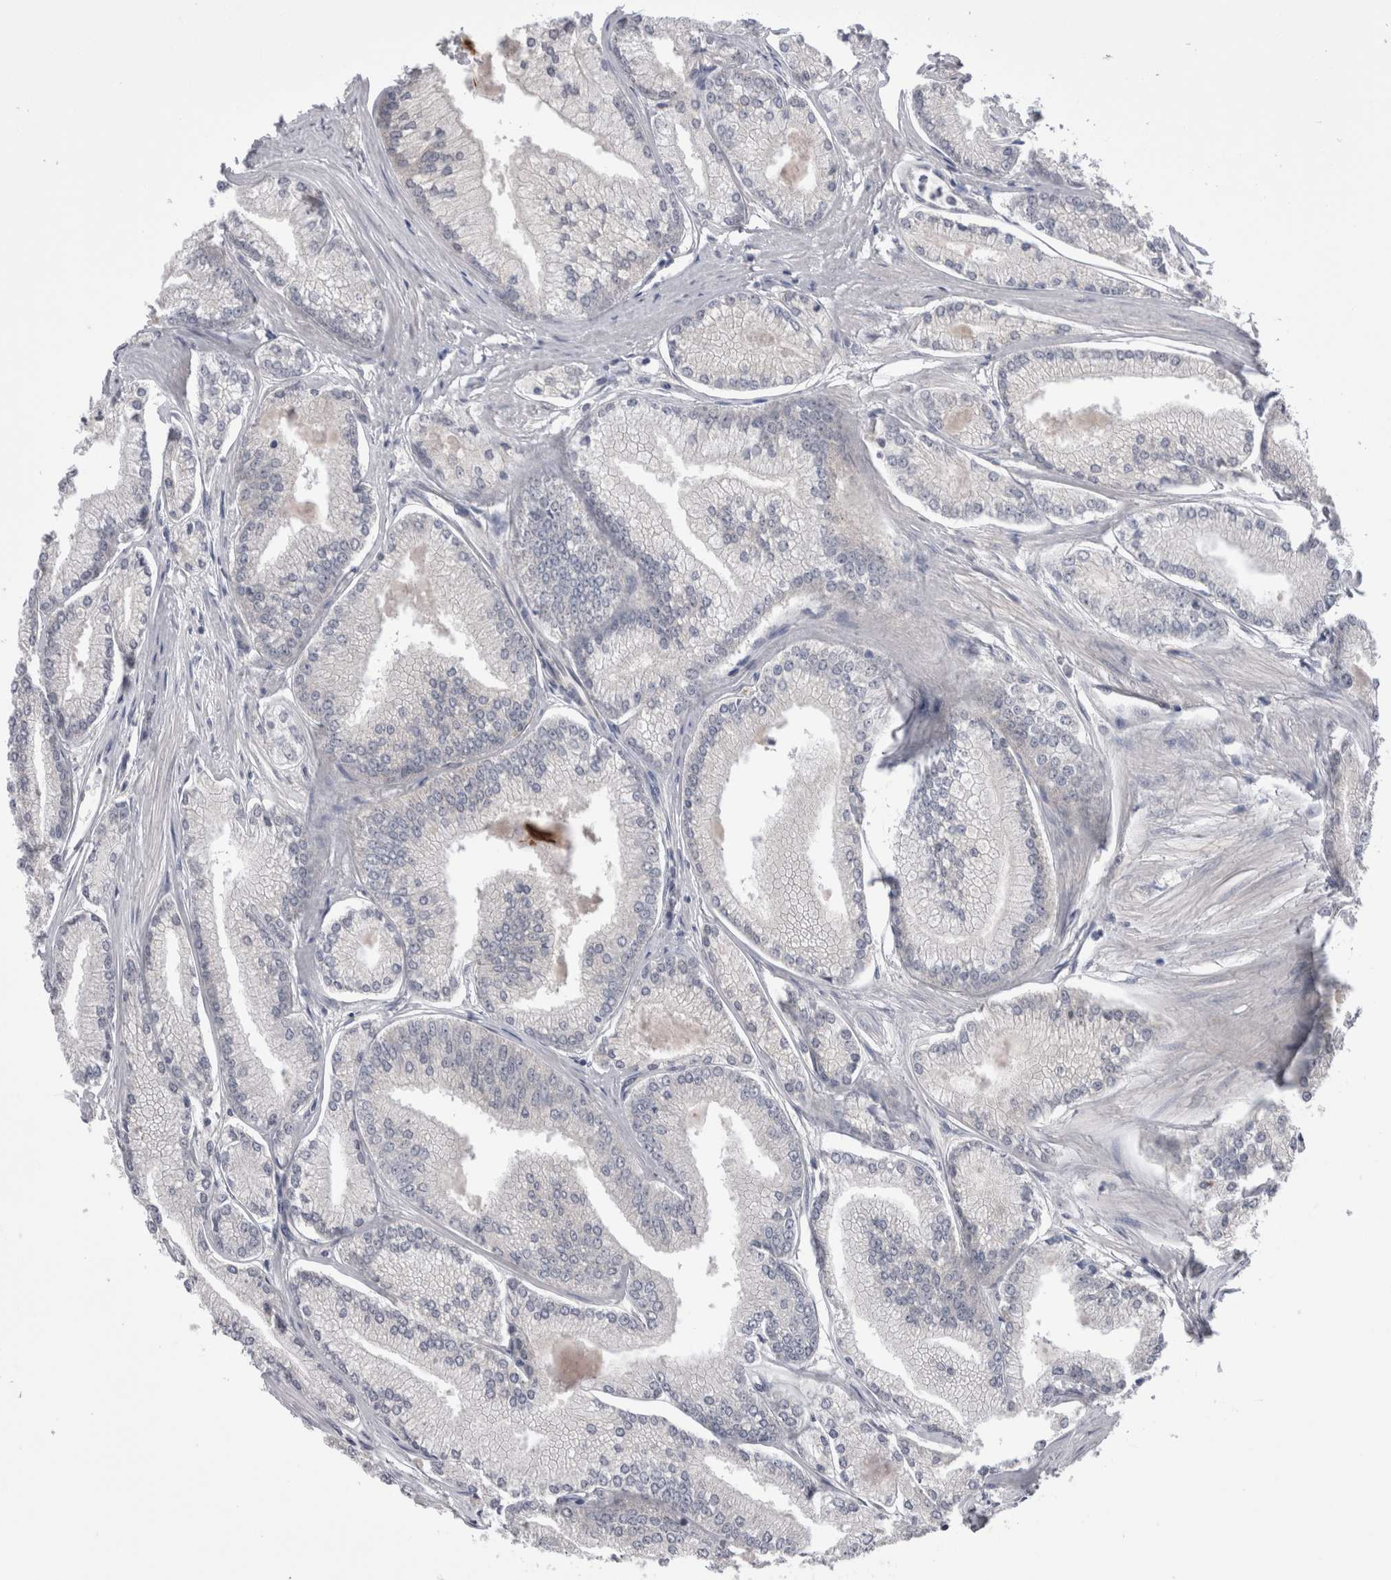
{"staining": {"intensity": "negative", "quantity": "none", "location": "none"}, "tissue": "prostate cancer", "cell_type": "Tumor cells", "image_type": "cancer", "snomed": [{"axis": "morphology", "description": "Adenocarcinoma, Low grade"}, {"axis": "topography", "description": "Prostate"}], "caption": "Tumor cells are negative for protein expression in human prostate cancer (adenocarcinoma (low-grade)).", "gene": "DCTN6", "patient": {"sex": "male", "age": 52}}